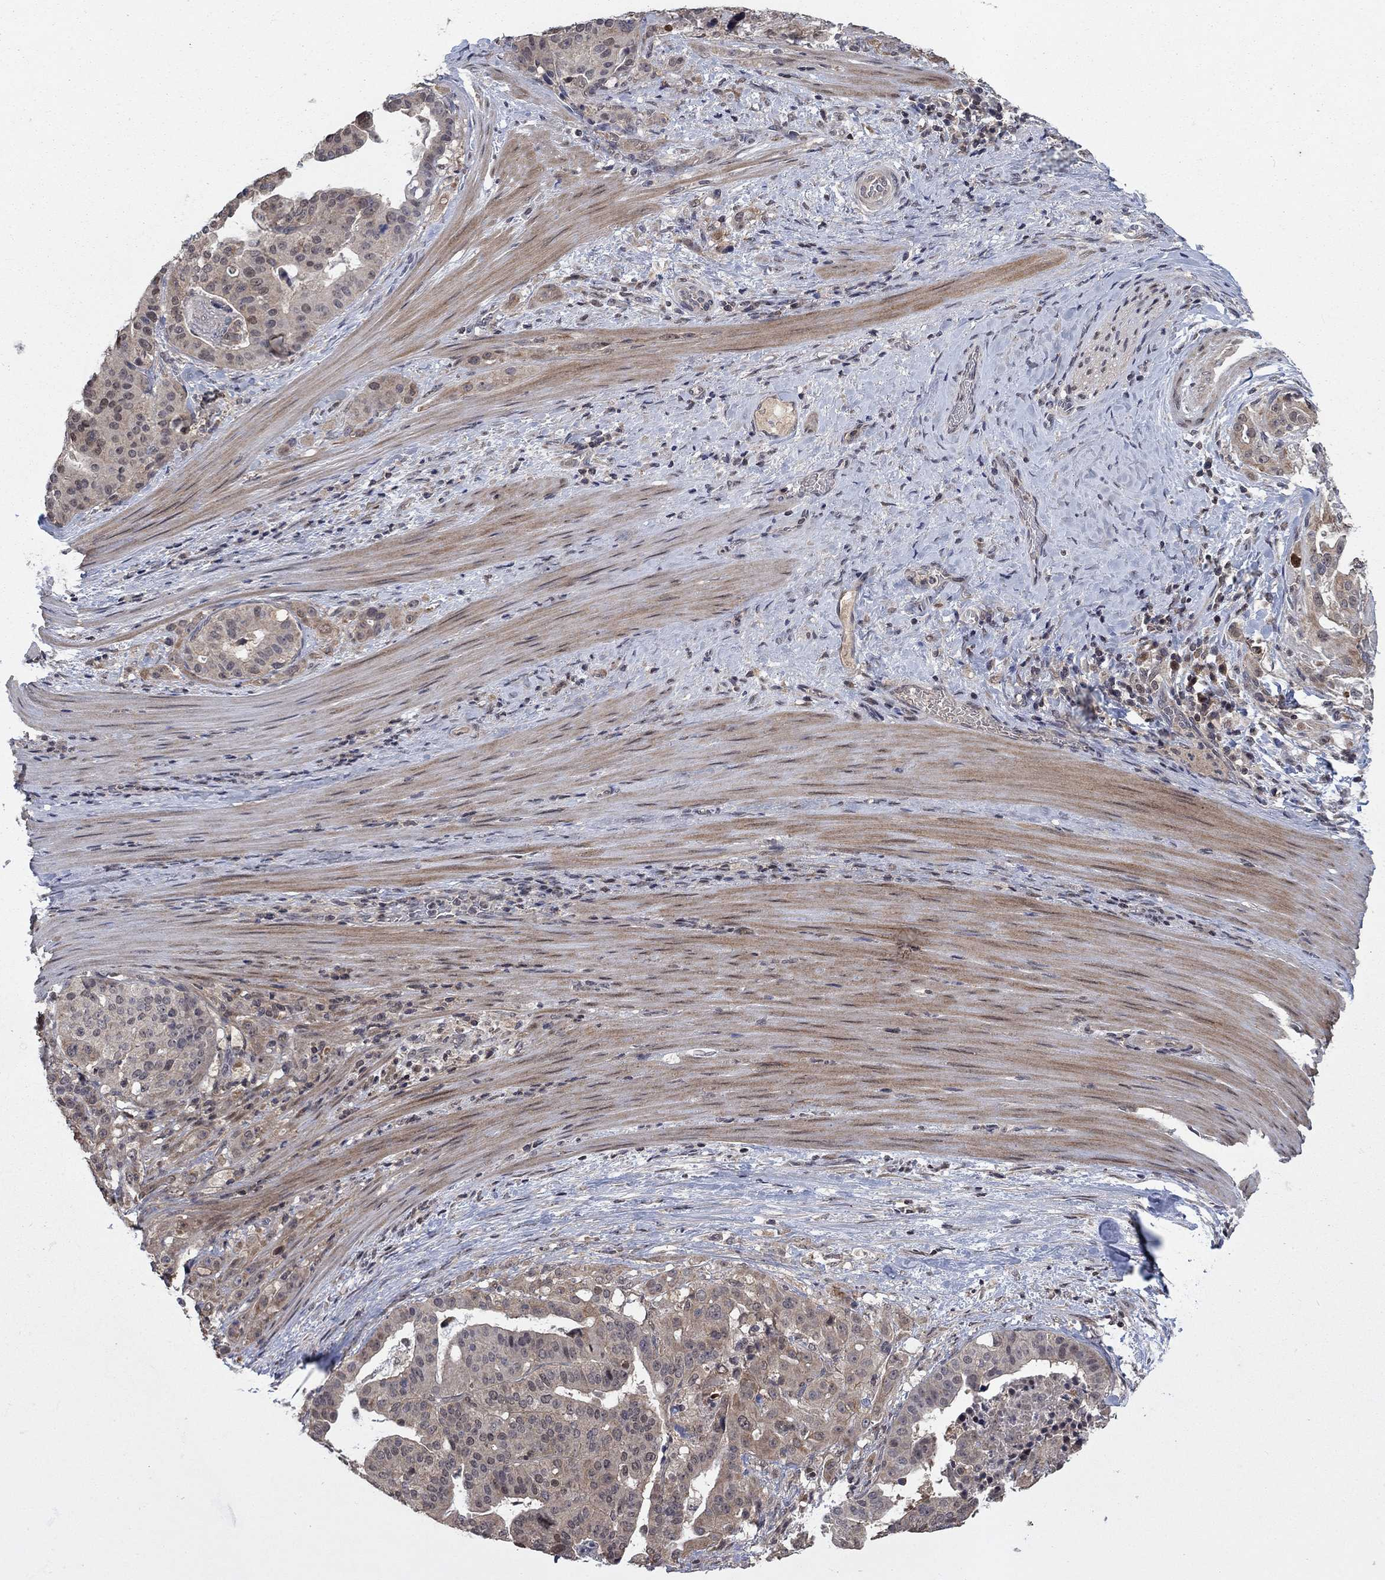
{"staining": {"intensity": "weak", "quantity": "25%-75%", "location": "cytoplasmic/membranous"}, "tissue": "stomach cancer", "cell_type": "Tumor cells", "image_type": "cancer", "snomed": [{"axis": "morphology", "description": "Adenocarcinoma, NOS"}, {"axis": "topography", "description": "Stomach"}], "caption": "Tumor cells reveal weak cytoplasmic/membranous expression in about 25%-75% of cells in adenocarcinoma (stomach).", "gene": "IAH1", "patient": {"sex": "male", "age": 48}}